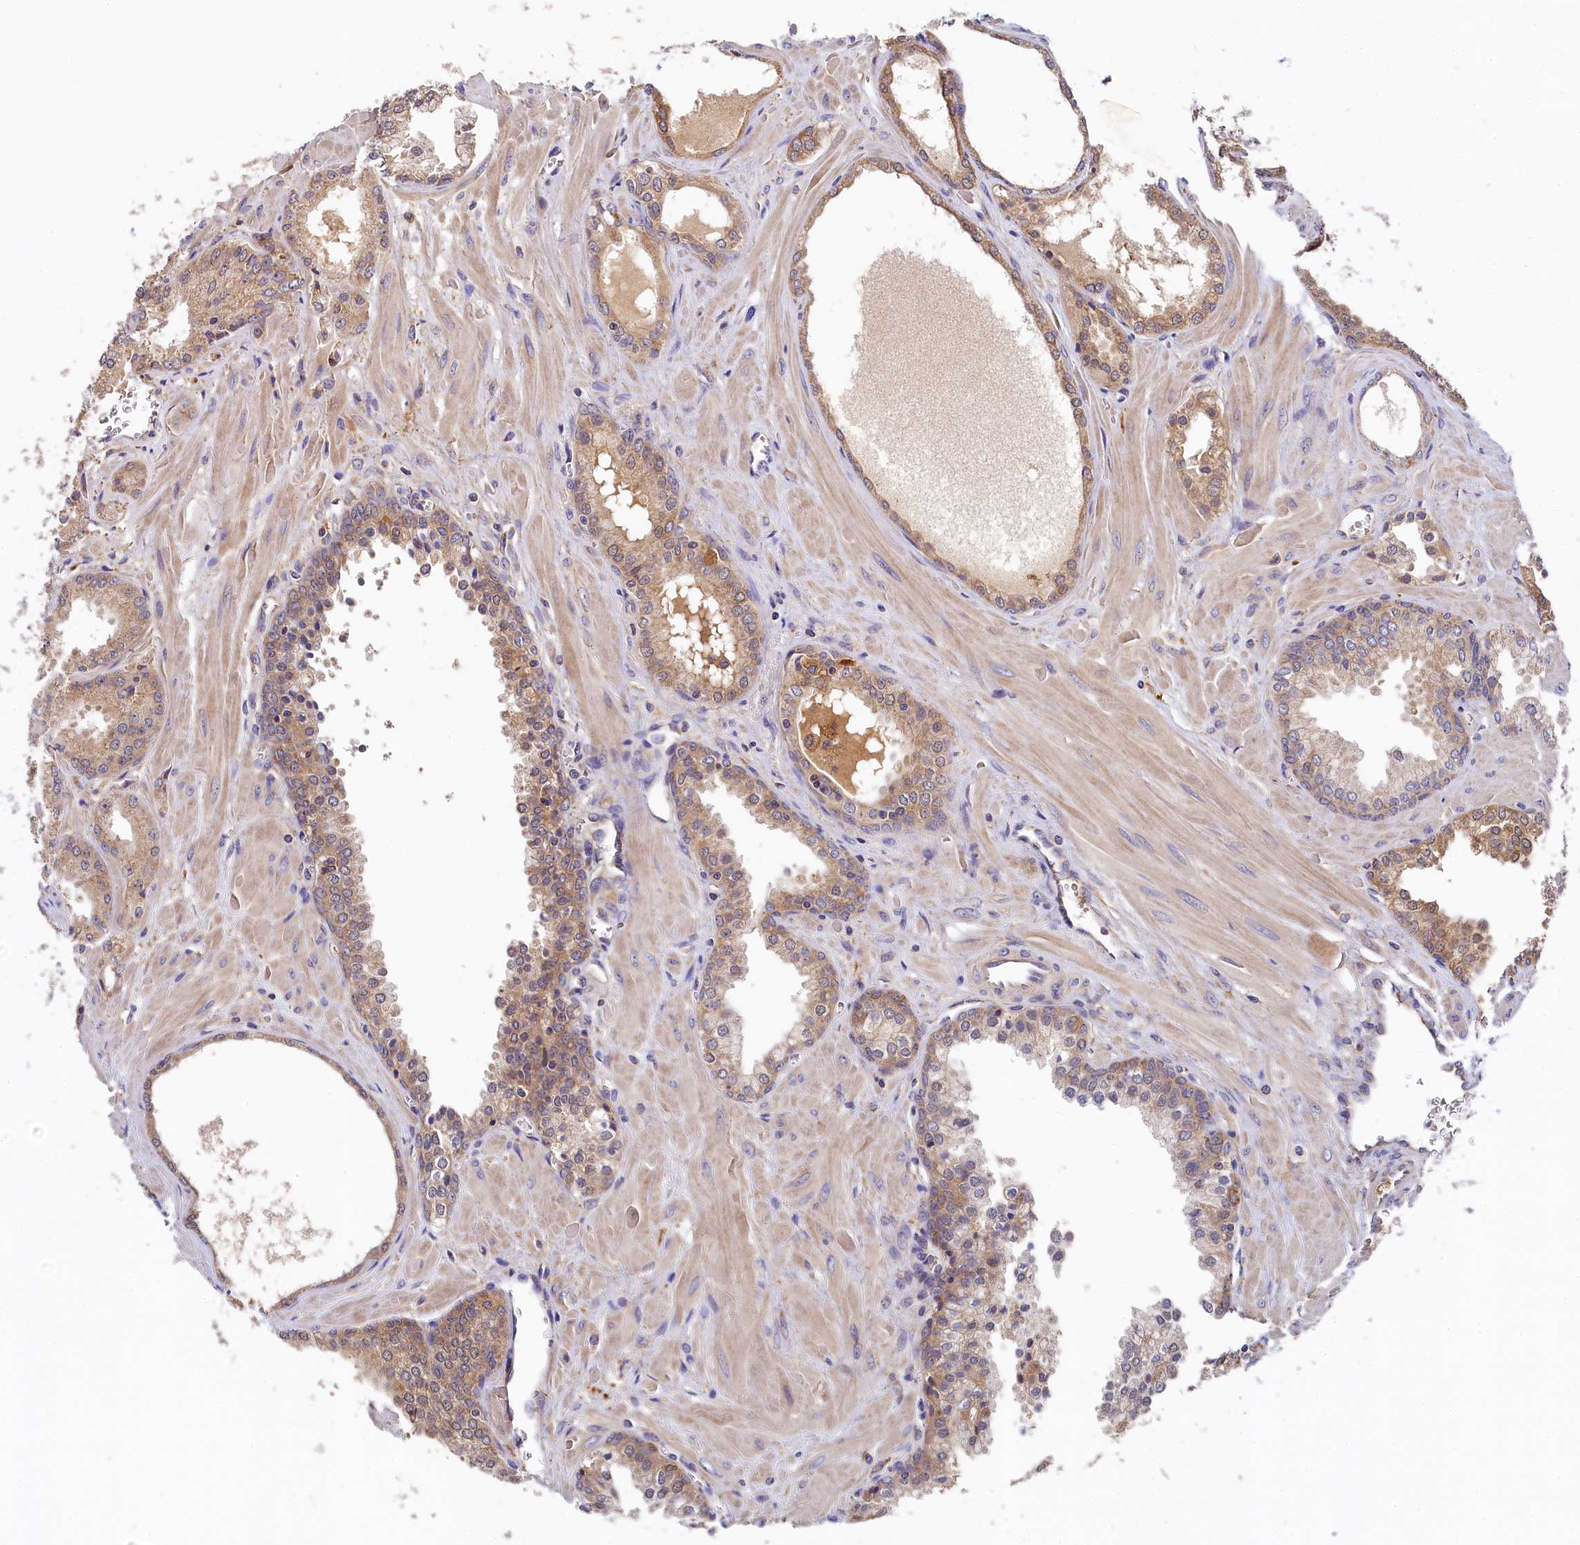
{"staining": {"intensity": "weak", "quantity": ">75%", "location": "cytoplasmic/membranous"}, "tissue": "prostate cancer", "cell_type": "Tumor cells", "image_type": "cancer", "snomed": [{"axis": "morphology", "description": "Adenocarcinoma, Low grade"}, {"axis": "topography", "description": "Prostate"}], "caption": "High-magnification brightfield microscopy of prostate adenocarcinoma (low-grade) stained with DAB (brown) and counterstained with hematoxylin (blue). tumor cells exhibit weak cytoplasmic/membranous positivity is present in about>75% of cells. The staining is performed using DAB brown chromogen to label protein expression. The nuclei are counter-stained blue using hematoxylin.", "gene": "SEC31B", "patient": {"sex": "male", "age": 67}}